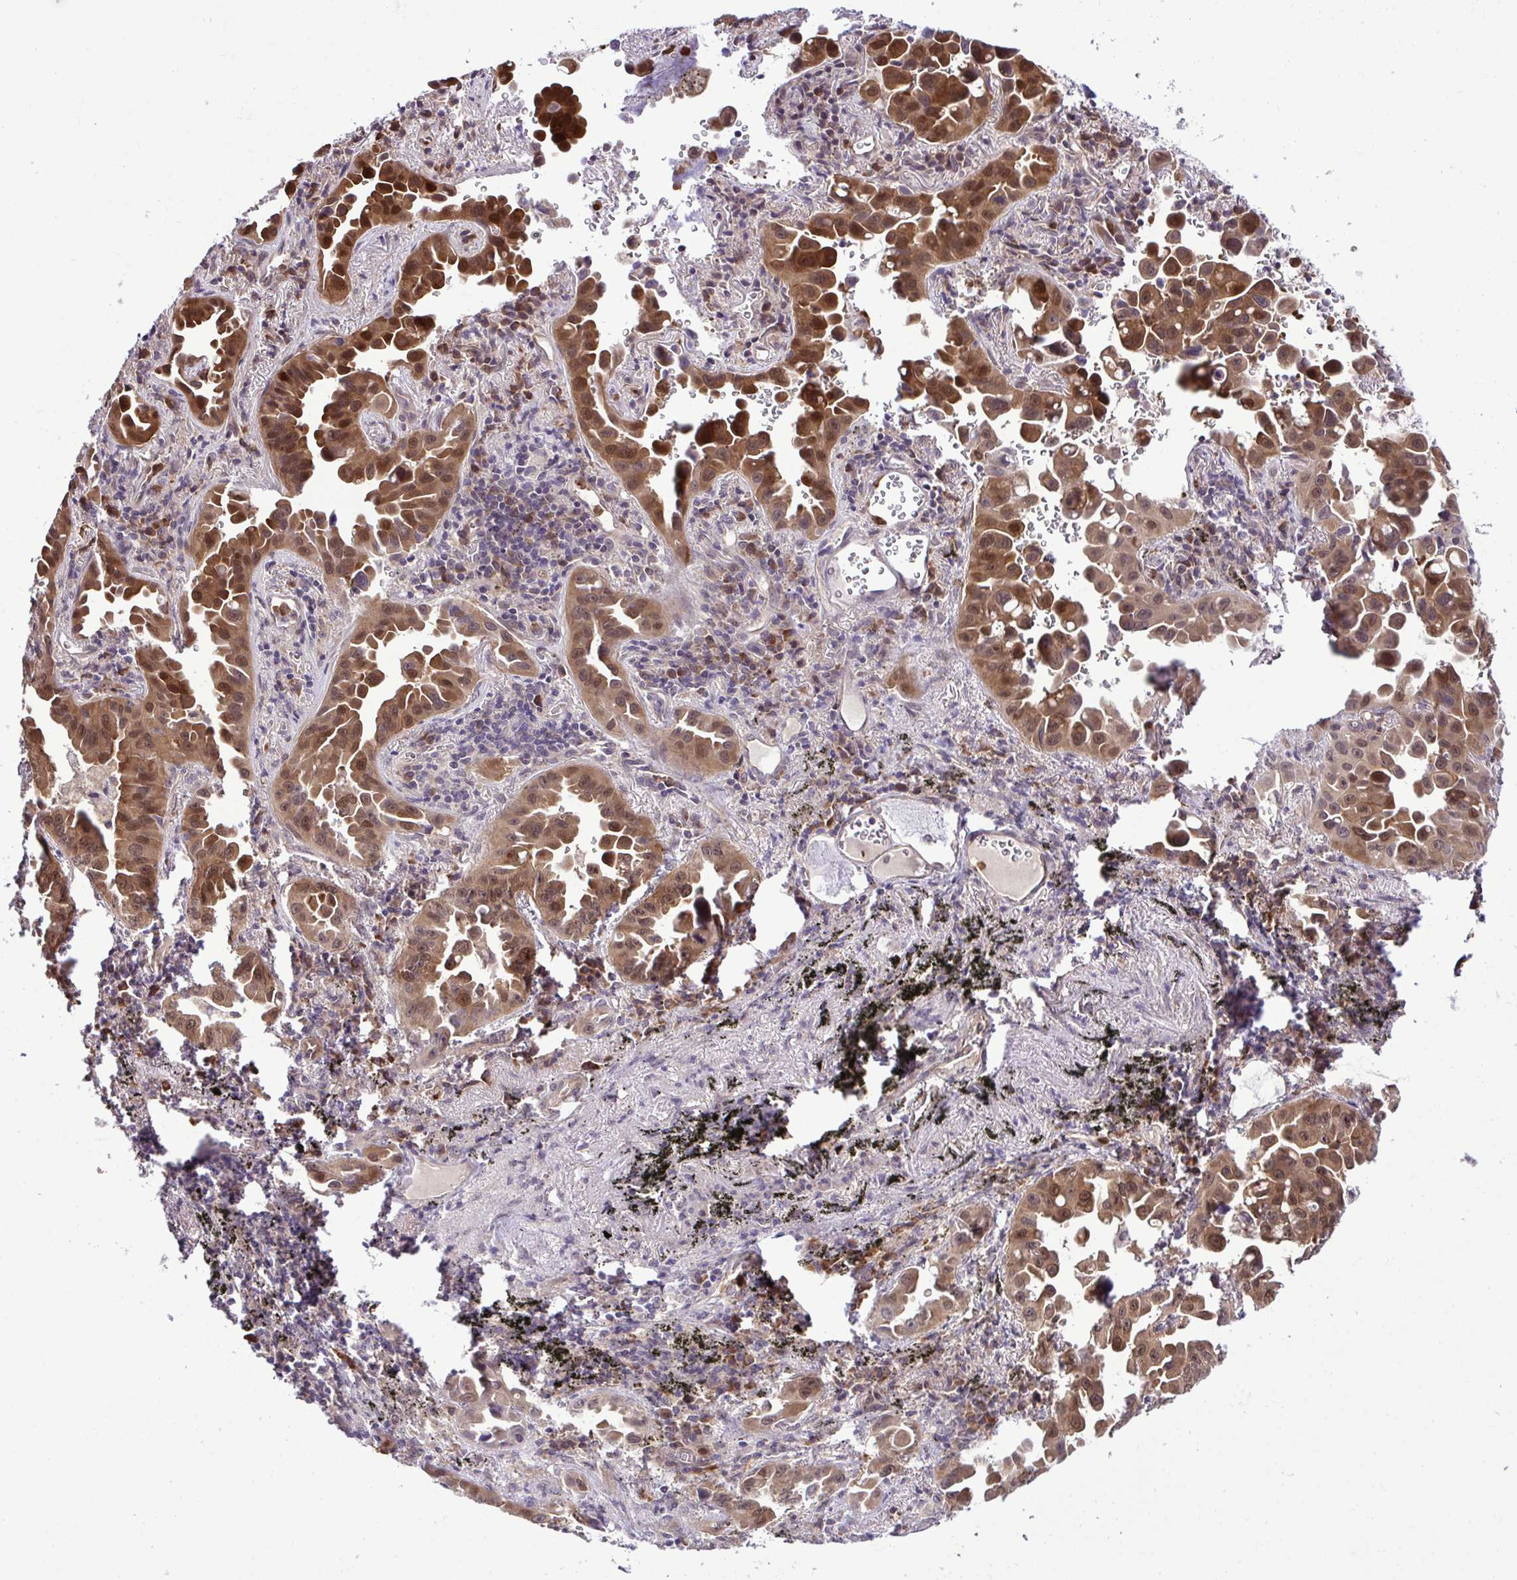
{"staining": {"intensity": "moderate", "quantity": ">75%", "location": "cytoplasmic/membranous,nuclear"}, "tissue": "lung cancer", "cell_type": "Tumor cells", "image_type": "cancer", "snomed": [{"axis": "morphology", "description": "Adenocarcinoma, NOS"}, {"axis": "topography", "description": "Lung"}], "caption": "Protein expression analysis of human lung adenocarcinoma reveals moderate cytoplasmic/membranous and nuclear staining in approximately >75% of tumor cells.", "gene": "CMPK1", "patient": {"sex": "male", "age": 68}}